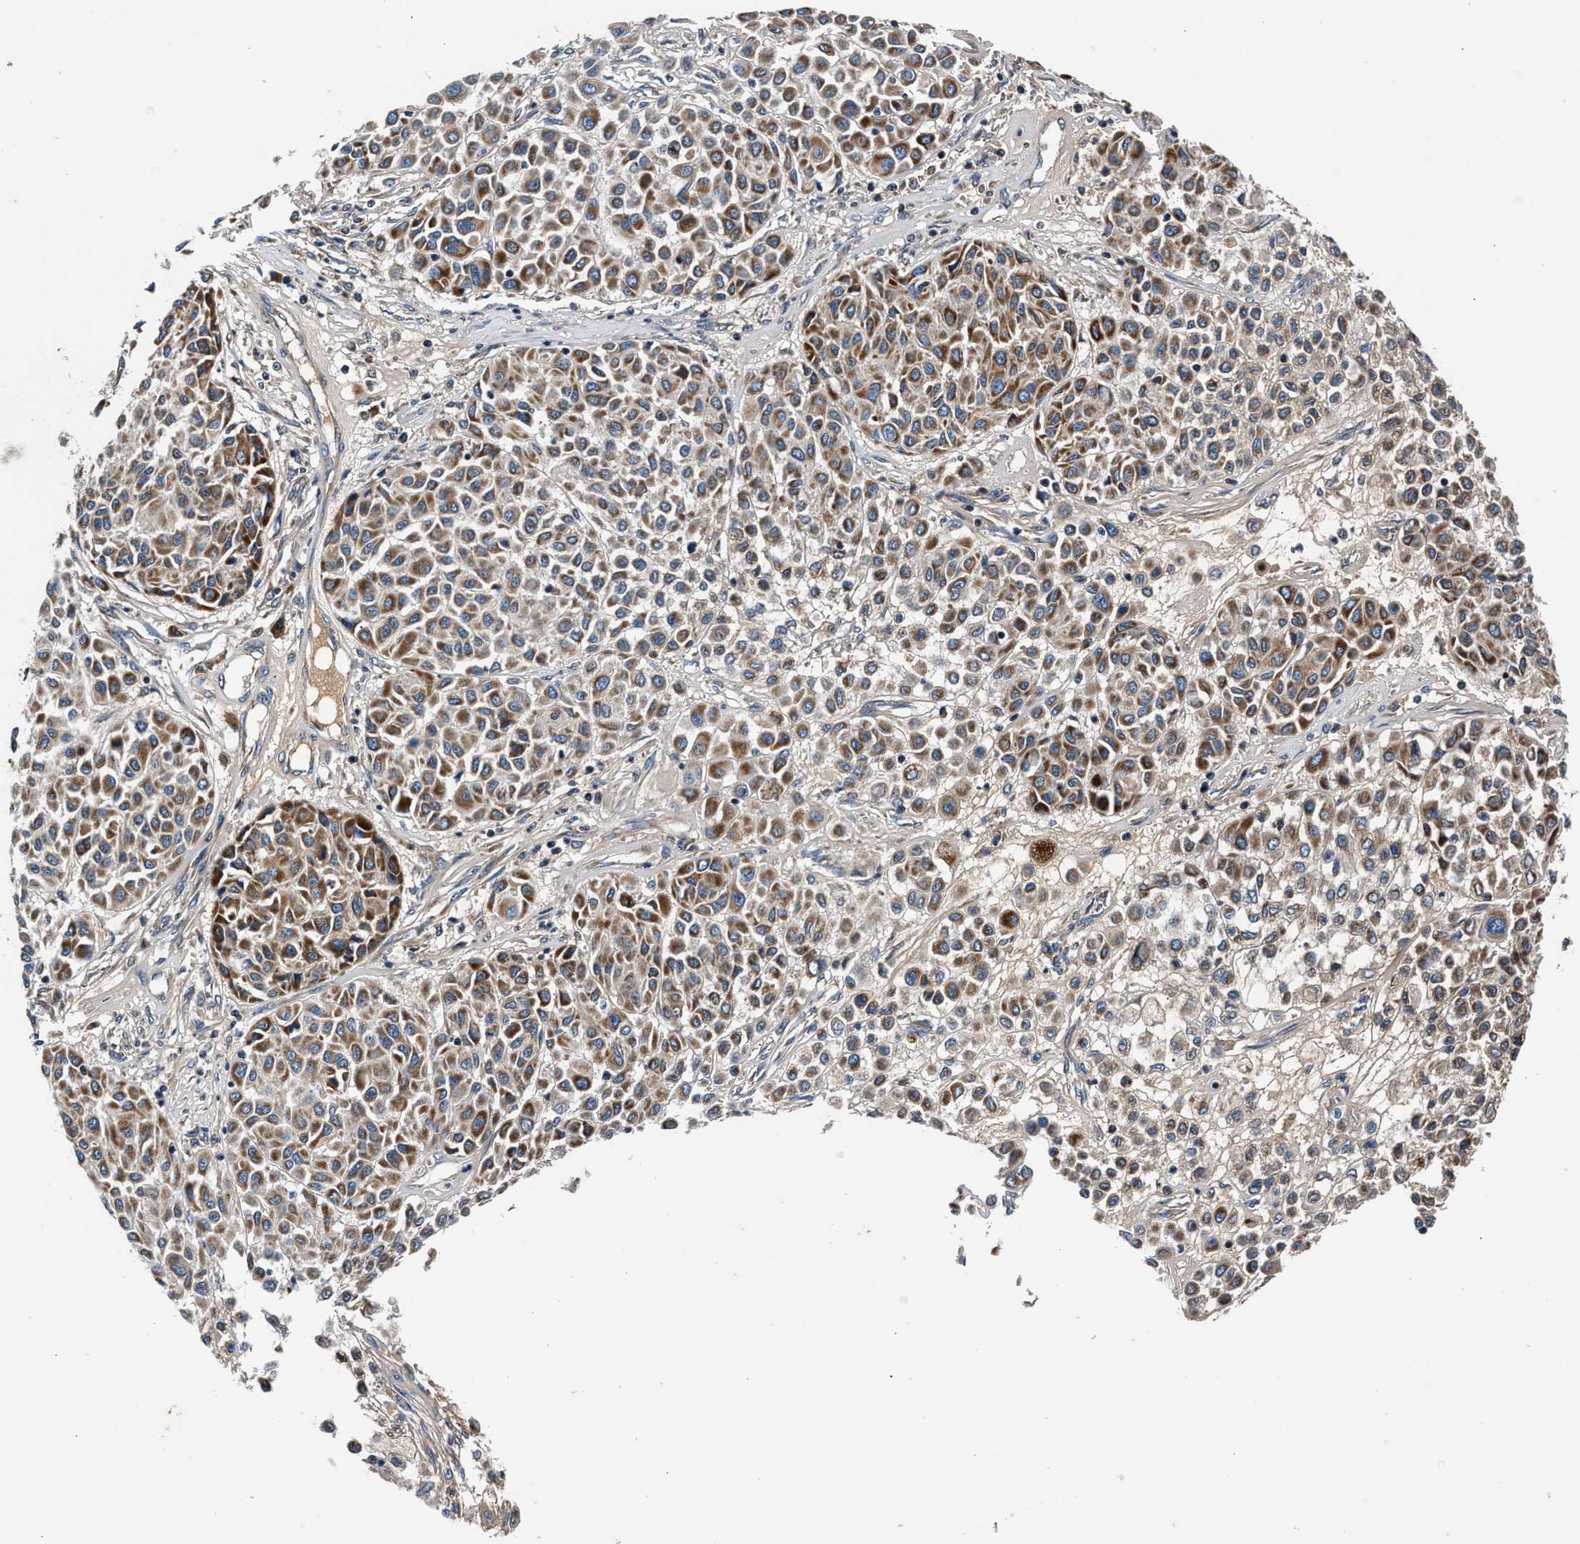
{"staining": {"intensity": "moderate", "quantity": ">75%", "location": "cytoplasmic/membranous"}, "tissue": "melanoma", "cell_type": "Tumor cells", "image_type": "cancer", "snomed": [{"axis": "morphology", "description": "Malignant melanoma, Metastatic site"}, {"axis": "topography", "description": "Soft tissue"}], "caption": "Protein expression analysis of human melanoma reveals moderate cytoplasmic/membranous positivity in about >75% of tumor cells. The protein is stained brown, and the nuclei are stained in blue (DAB IHC with brightfield microscopy, high magnification).", "gene": "IMMT", "patient": {"sex": "male", "age": 41}}